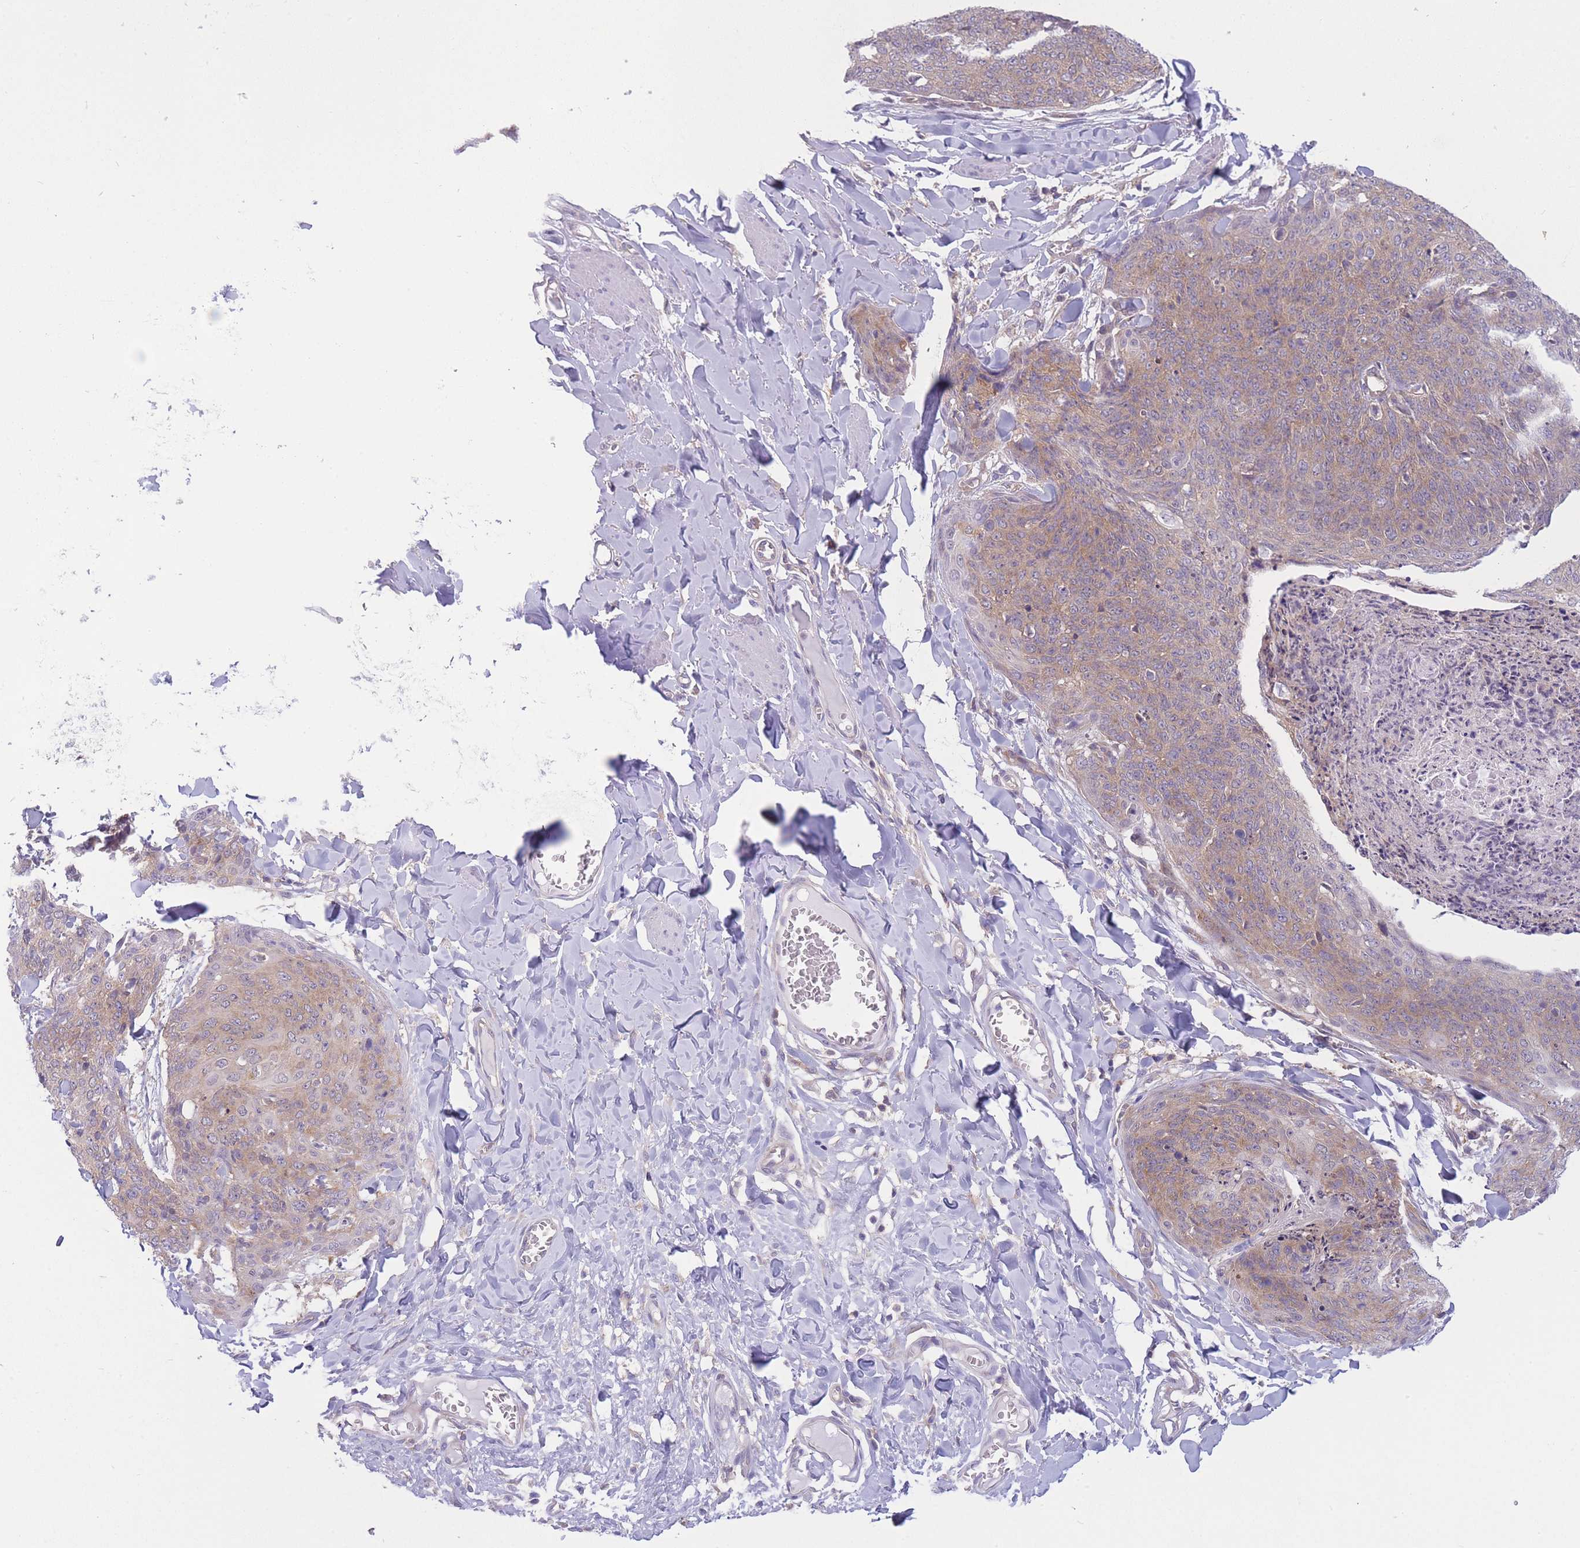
{"staining": {"intensity": "weak", "quantity": "25%-75%", "location": "cytoplasmic/membranous"}, "tissue": "skin cancer", "cell_type": "Tumor cells", "image_type": "cancer", "snomed": [{"axis": "morphology", "description": "Squamous cell carcinoma, NOS"}, {"axis": "topography", "description": "Skin"}, {"axis": "topography", "description": "Vulva"}], "caption": "Skin cancer (squamous cell carcinoma) stained for a protein exhibits weak cytoplasmic/membranous positivity in tumor cells.", "gene": "PFDN6", "patient": {"sex": "female", "age": 85}}